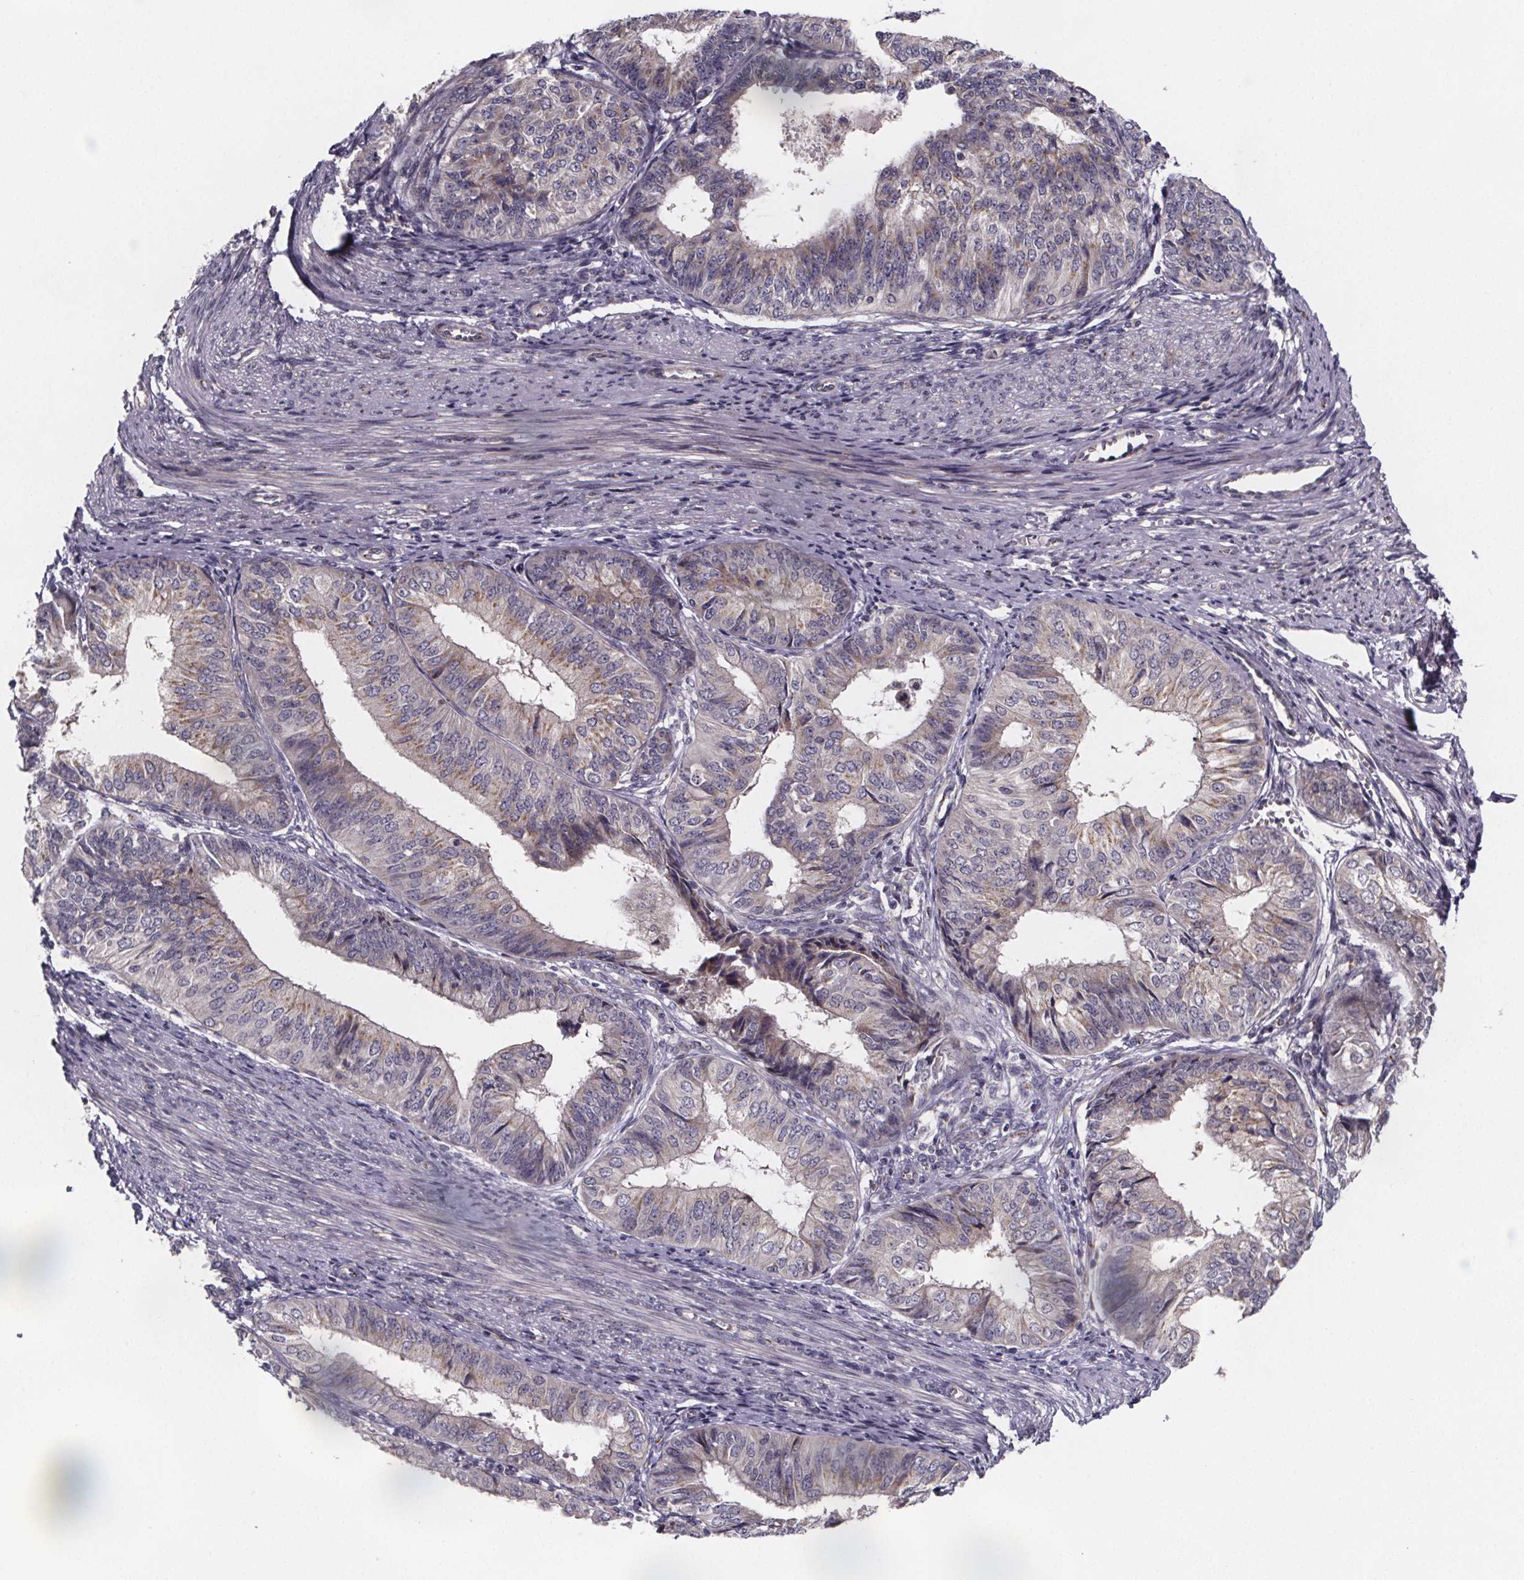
{"staining": {"intensity": "moderate", "quantity": "<25%", "location": "cytoplasmic/membranous"}, "tissue": "endometrial cancer", "cell_type": "Tumor cells", "image_type": "cancer", "snomed": [{"axis": "morphology", "description": "Adenocarcinoma, NOS"}, {"axis": "topography", "description": "Endometrium"}], "caption": "IHC photomicrograph of human adenocarcinoma (endometrial) stained for a protein (brown), which exhibits low levels of moderate cytoplasmic/membranous expression in approximately <25% of tumor cells.", "gene": "NDST1", "patient": {"sex": "female", "age": 58}}